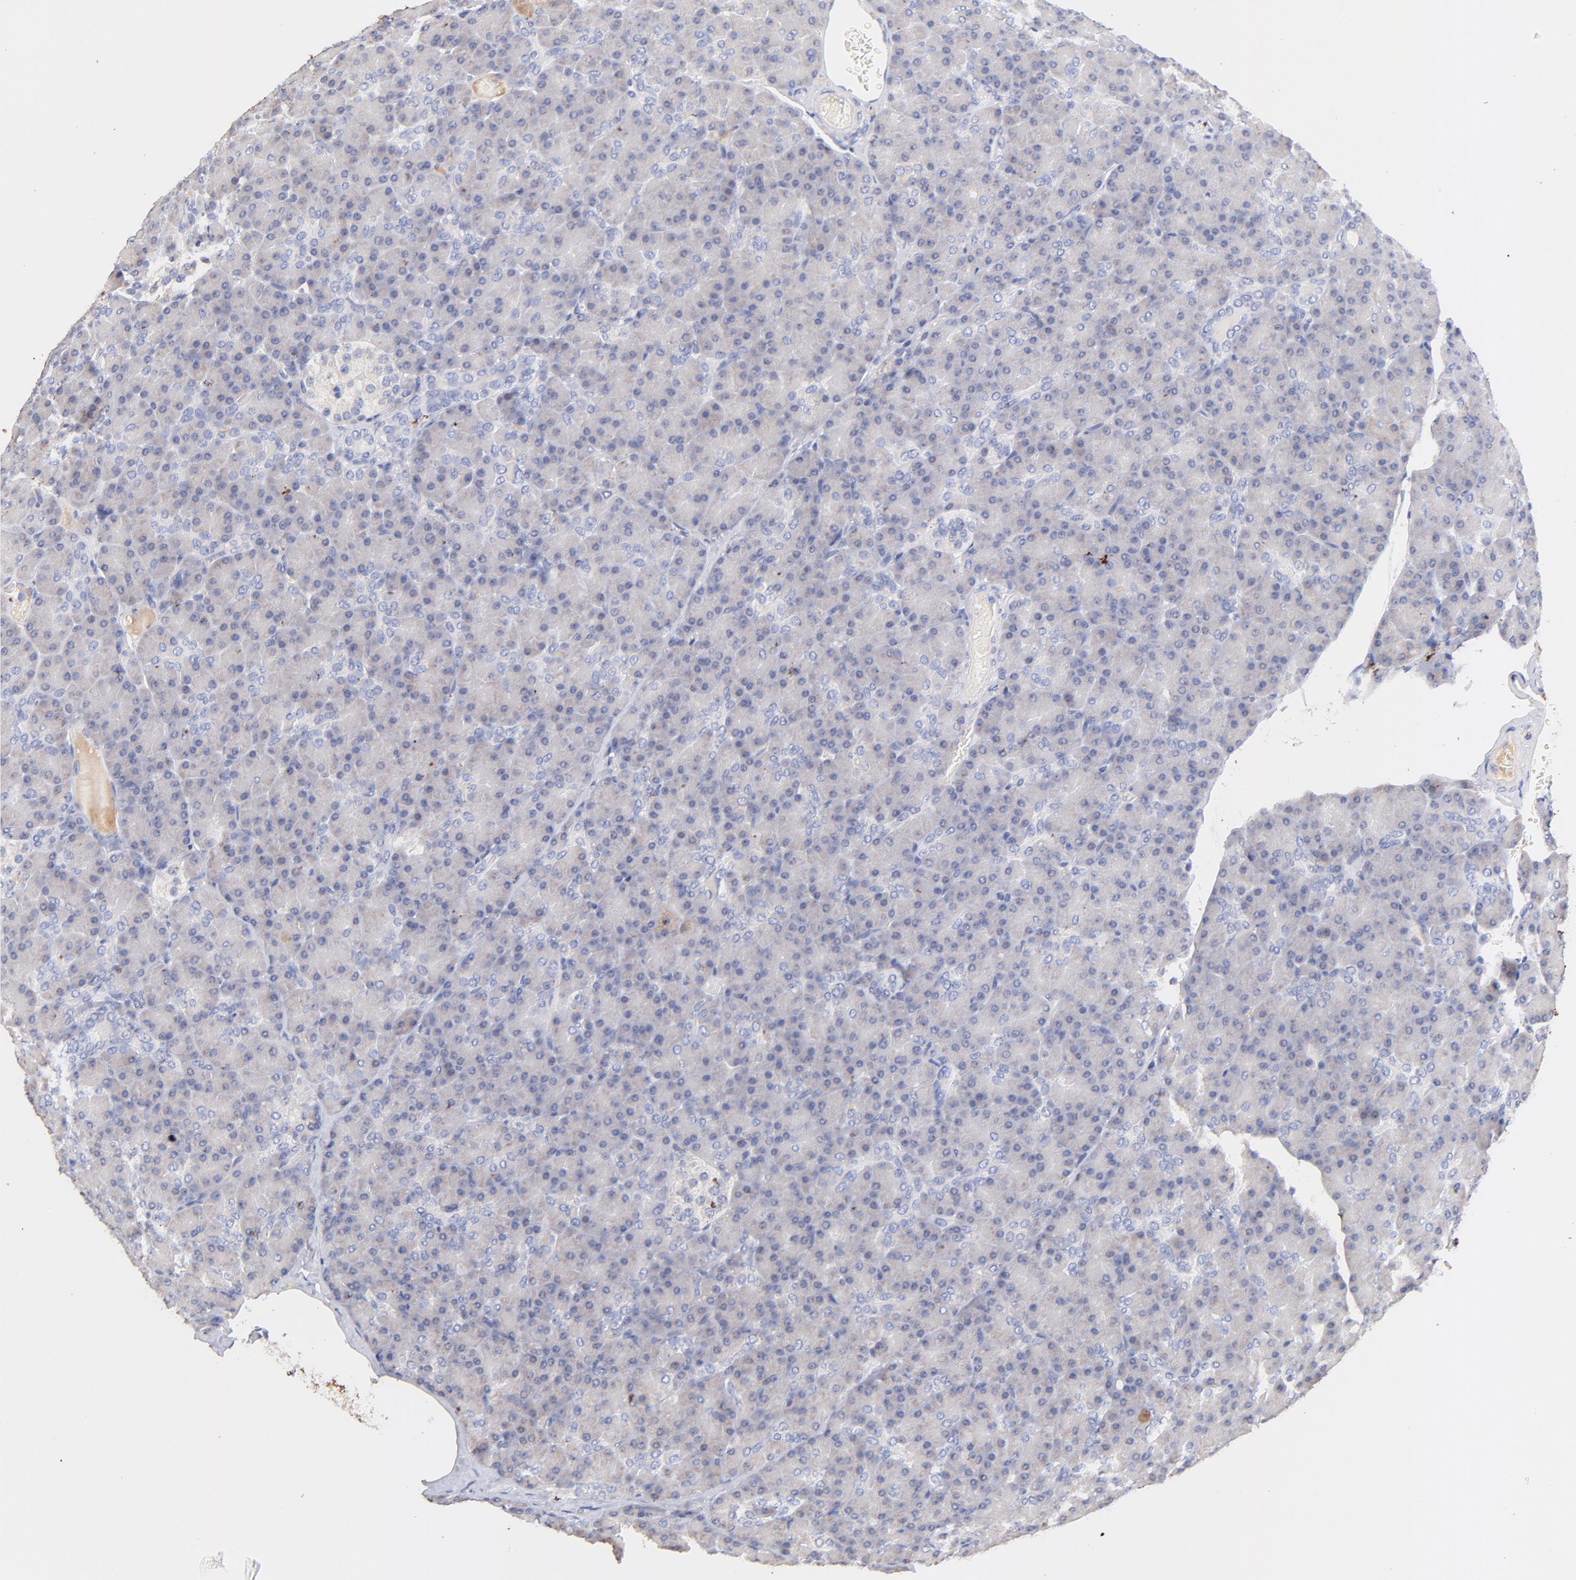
{"staining": {"intensity": "moderate", "quantity": "<25%", "location": "cytoplasmic/membranous"}, "tissue": "pancreas", "cell_type": "Exocrine glandular cells", "image_type": "normal", "snomed": [{"axis": "morphology", "description": "Normal tissue, NOS"}, {"axis": "topography", "description": "Pancreas"}], "caption": "Exocrine glandular cells display moderate cytoplasmic/membranous expression in approximately <25% of cells in unremarkable pancreas. (Brightfield microscopy of DAB IHC at high magnification).", "gene": "IGLV7", "patient": {"sex": "female", "age": 43}}